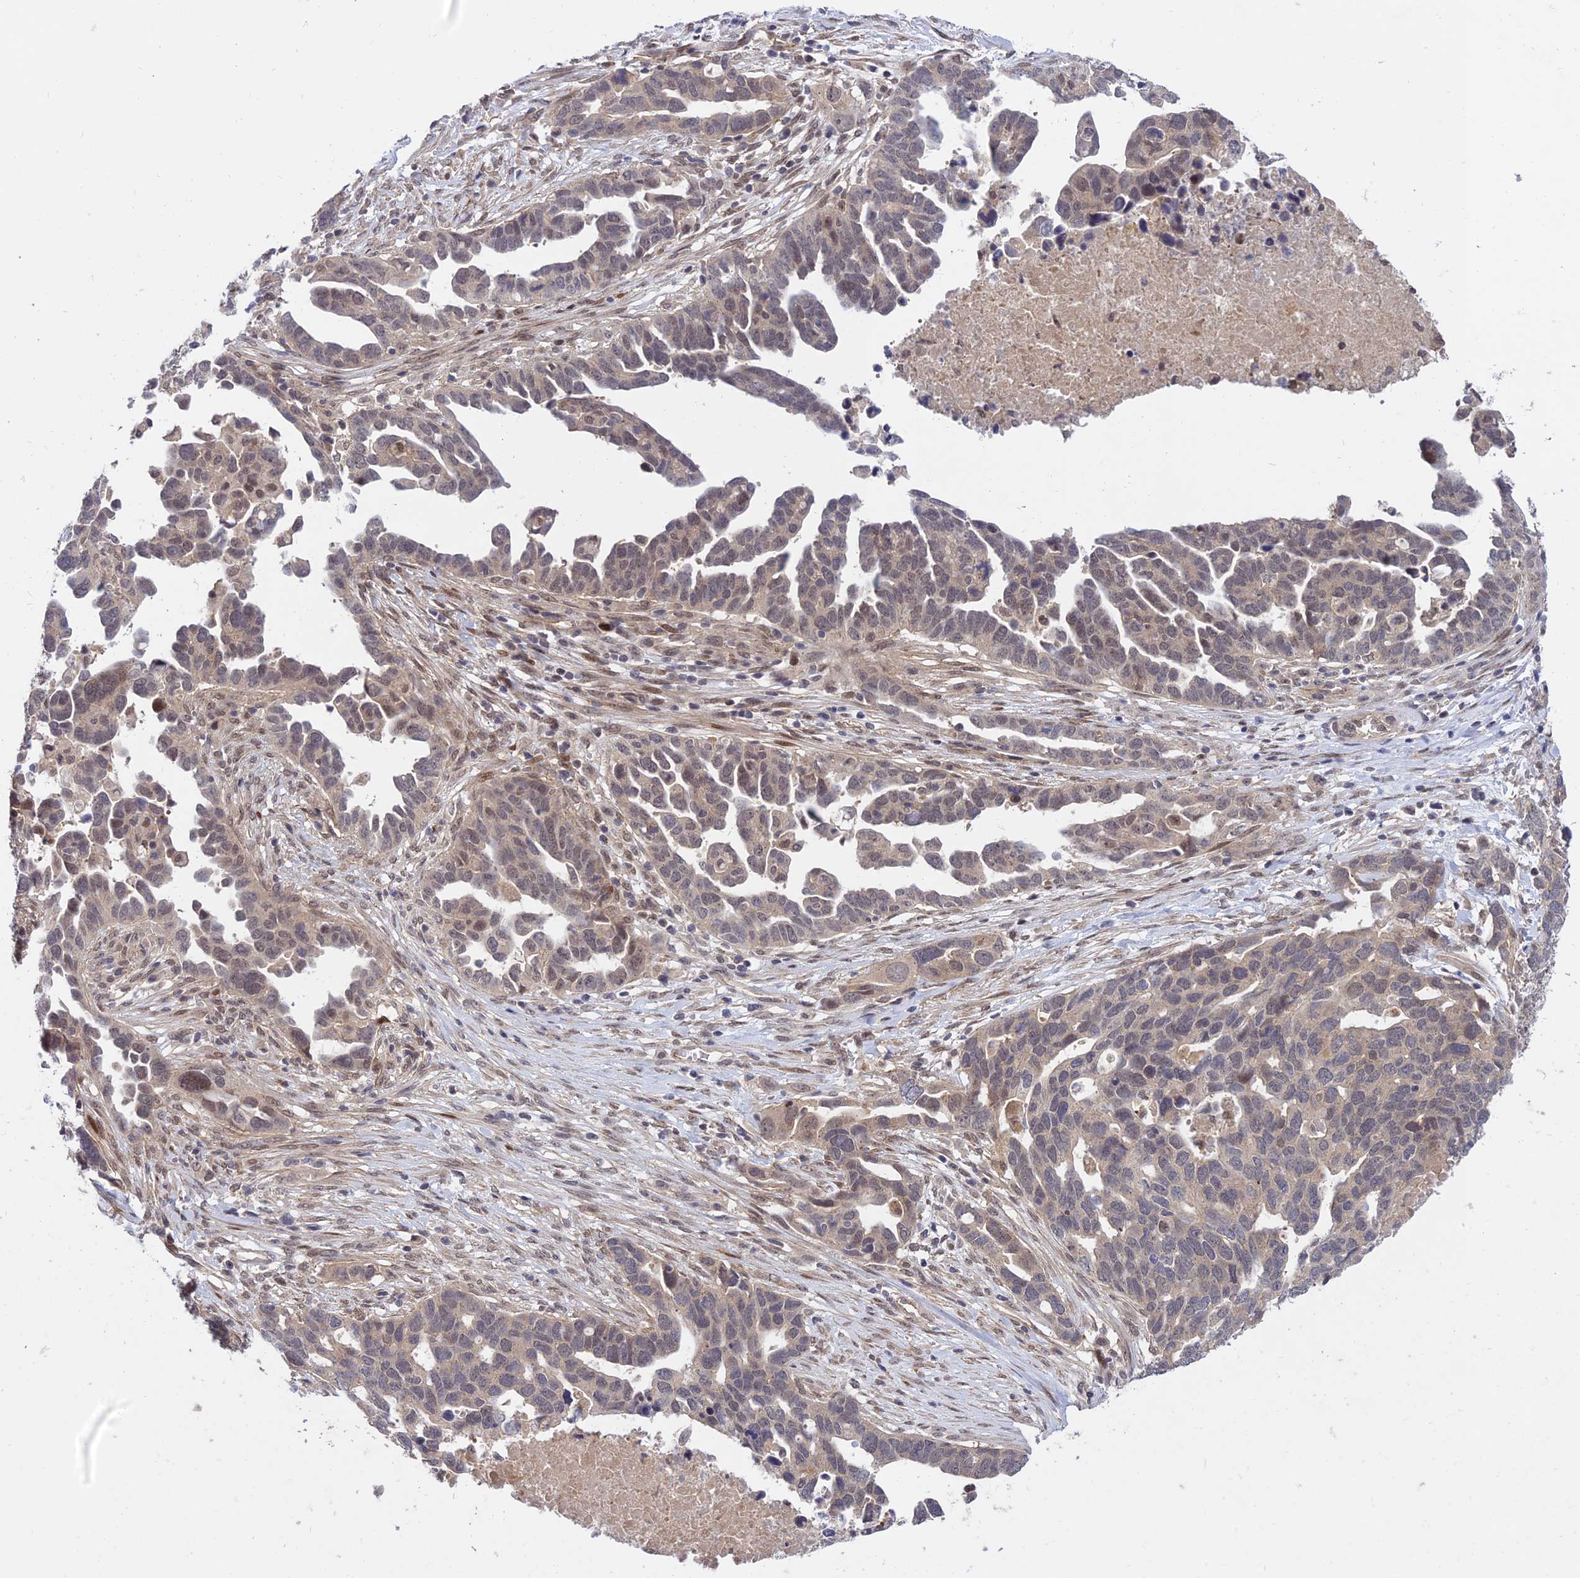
{"staining": {"intensity": "weak", "quantity": "25%-75%", "location": "nuclear"}, "tissue": "ovarian cancer", "cell_type": "Tumor cells", "image_type": "cancer", "snomed": [{"axis": "morphology", "description": "Cystadenocarcinoma, serous, NOS"}, {"axis": "topography", "description": "Ovary"}], "caption": "Human ovarian cancer stained for a protein (brown) exhibits weak nuclear positive expression in approximately 25%-75% of tumor cells.", "gene": "ZNF85", "patient": {"sex": "female", "age": 54}}